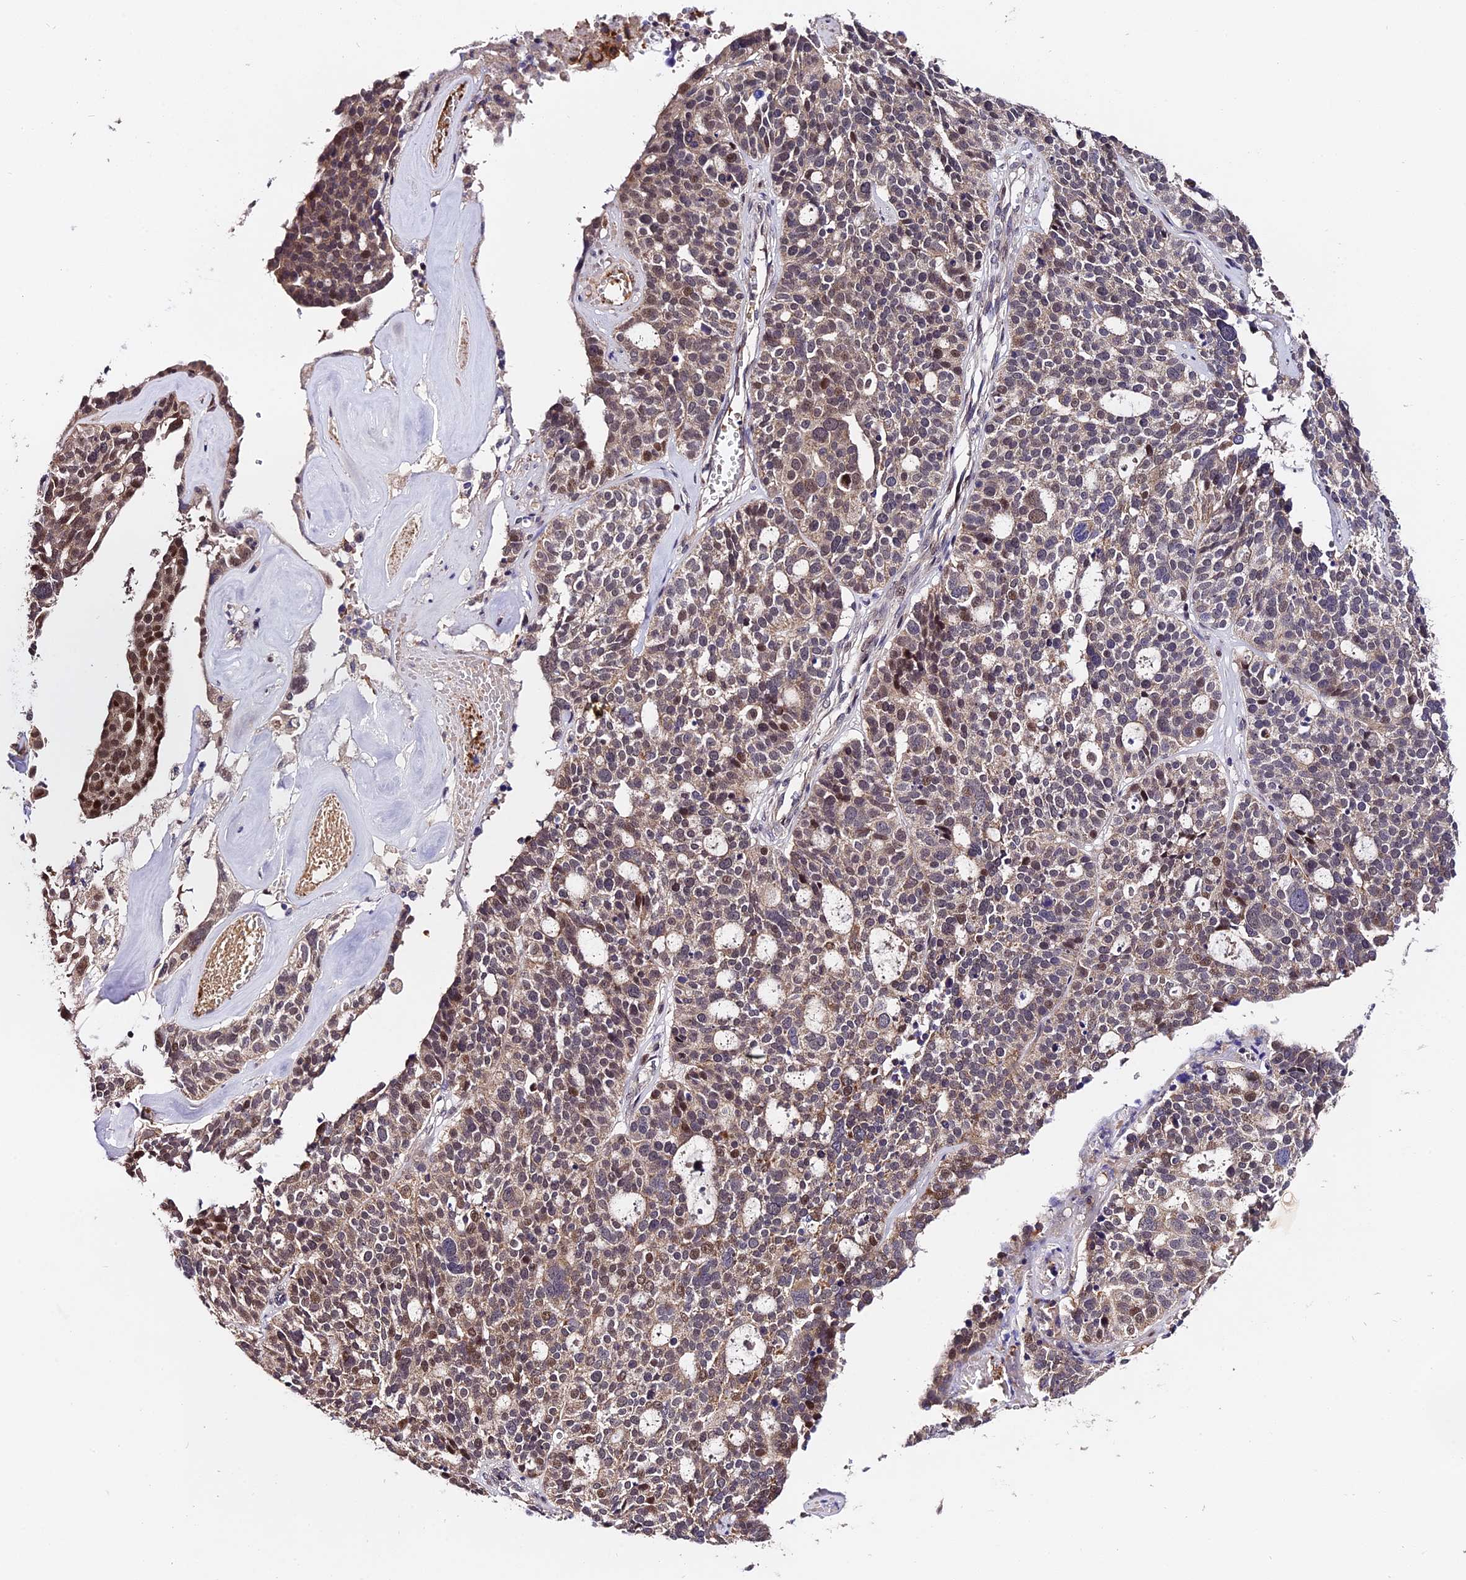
{"staining": {"intensity": "moderate", "quantity": "25%-75%", "location": "cytoplasmic/membranous,nuclear"}, "tissue": "ovarian cancer", "cell_type": "Tumor cells", "image_type": "cancer", "snomed": [{"axis": "morphology", "description": "Cystadenocarcinoma, serous, NOS"}, {"axis": "topography", "description": "Ovary"}], "caption": "A brown stain highlights moderate cytoplasmic/membranous and nuclear positivity of a protein in ovarian cancer tumor cells. (IHC, brightfield microscopy, high magnification).", "gene": "TRMT1", "patient": {"sex": "female", "age": 59}}